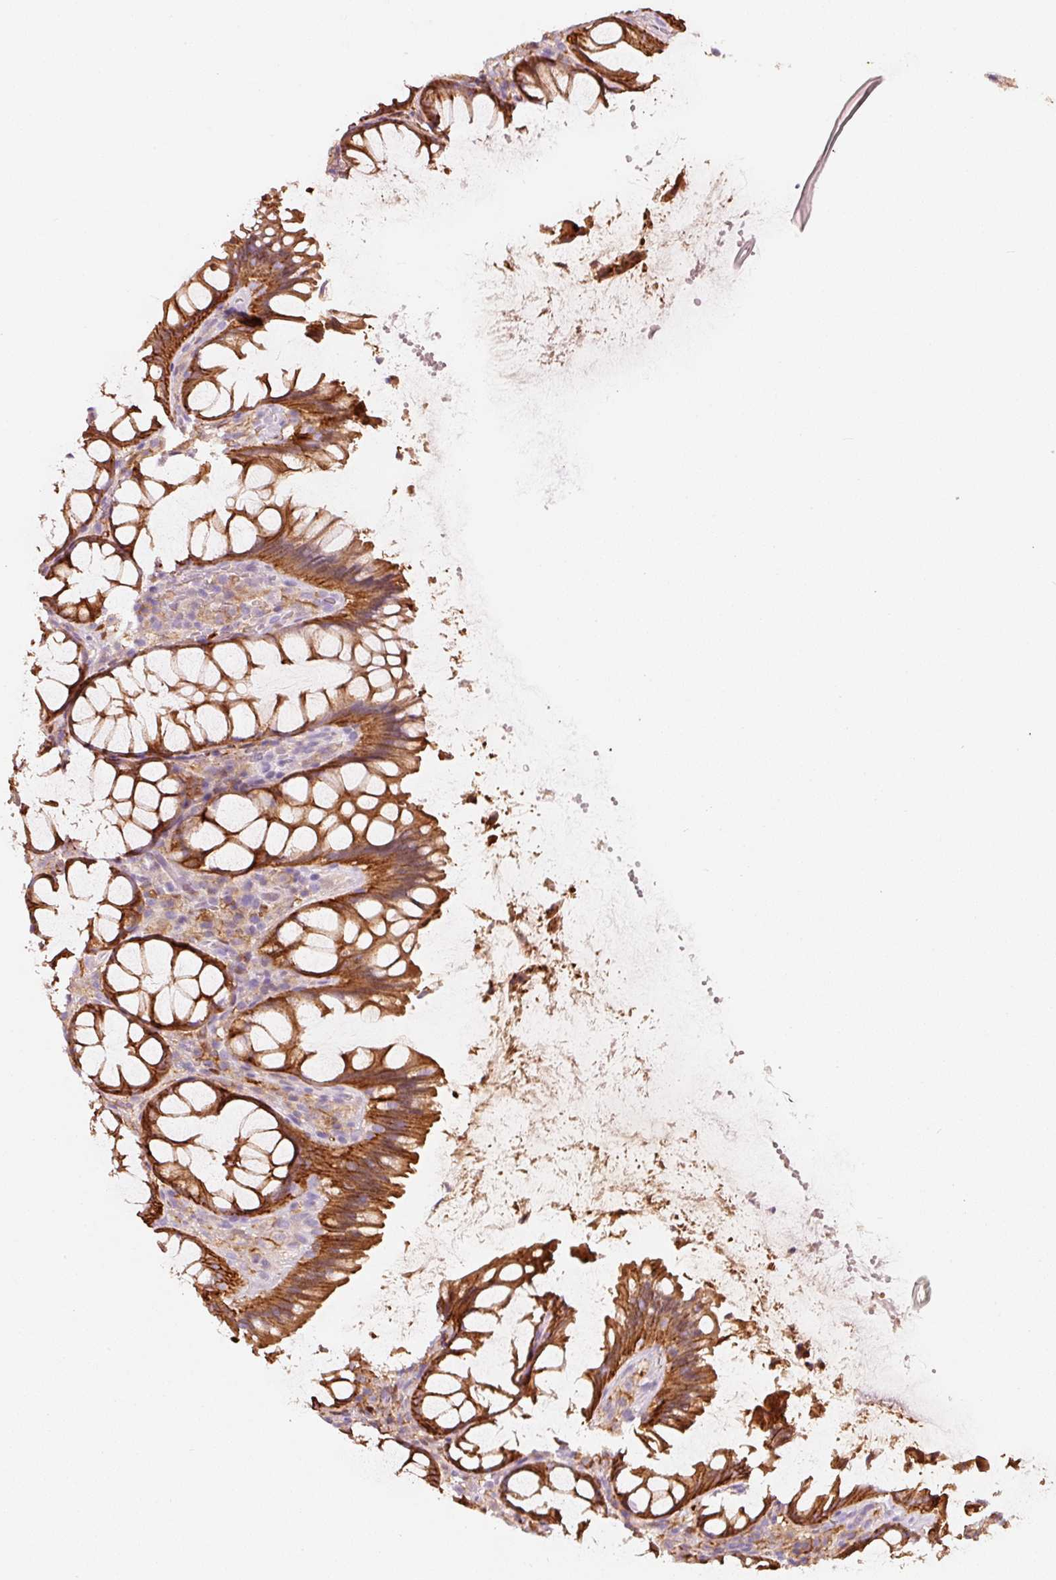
{"staining": {"intensity": "strong", "quantity": ">75%", "location": "cytoplasmic/membranous"}, "tissue": "rectum", "cell_type": "Glandular cells", "image_type": "normal", "snomed": [{"axis": "morphology", "description": "Normal tissue, NOS"}, {"axis": "topography", "description": "Rectum"}], "caption": "The micrograph shows a brown stain indicating the presence of a protein in the cytoplasmic/membranous of glandular cells in rectum. The staining was performed using DAB, with brown indicating positive protein expression. Nuclei are stained blue with hematoxylin.", "gene": "IQGAP2", "patient": {"sex": "female", "age": 67}}